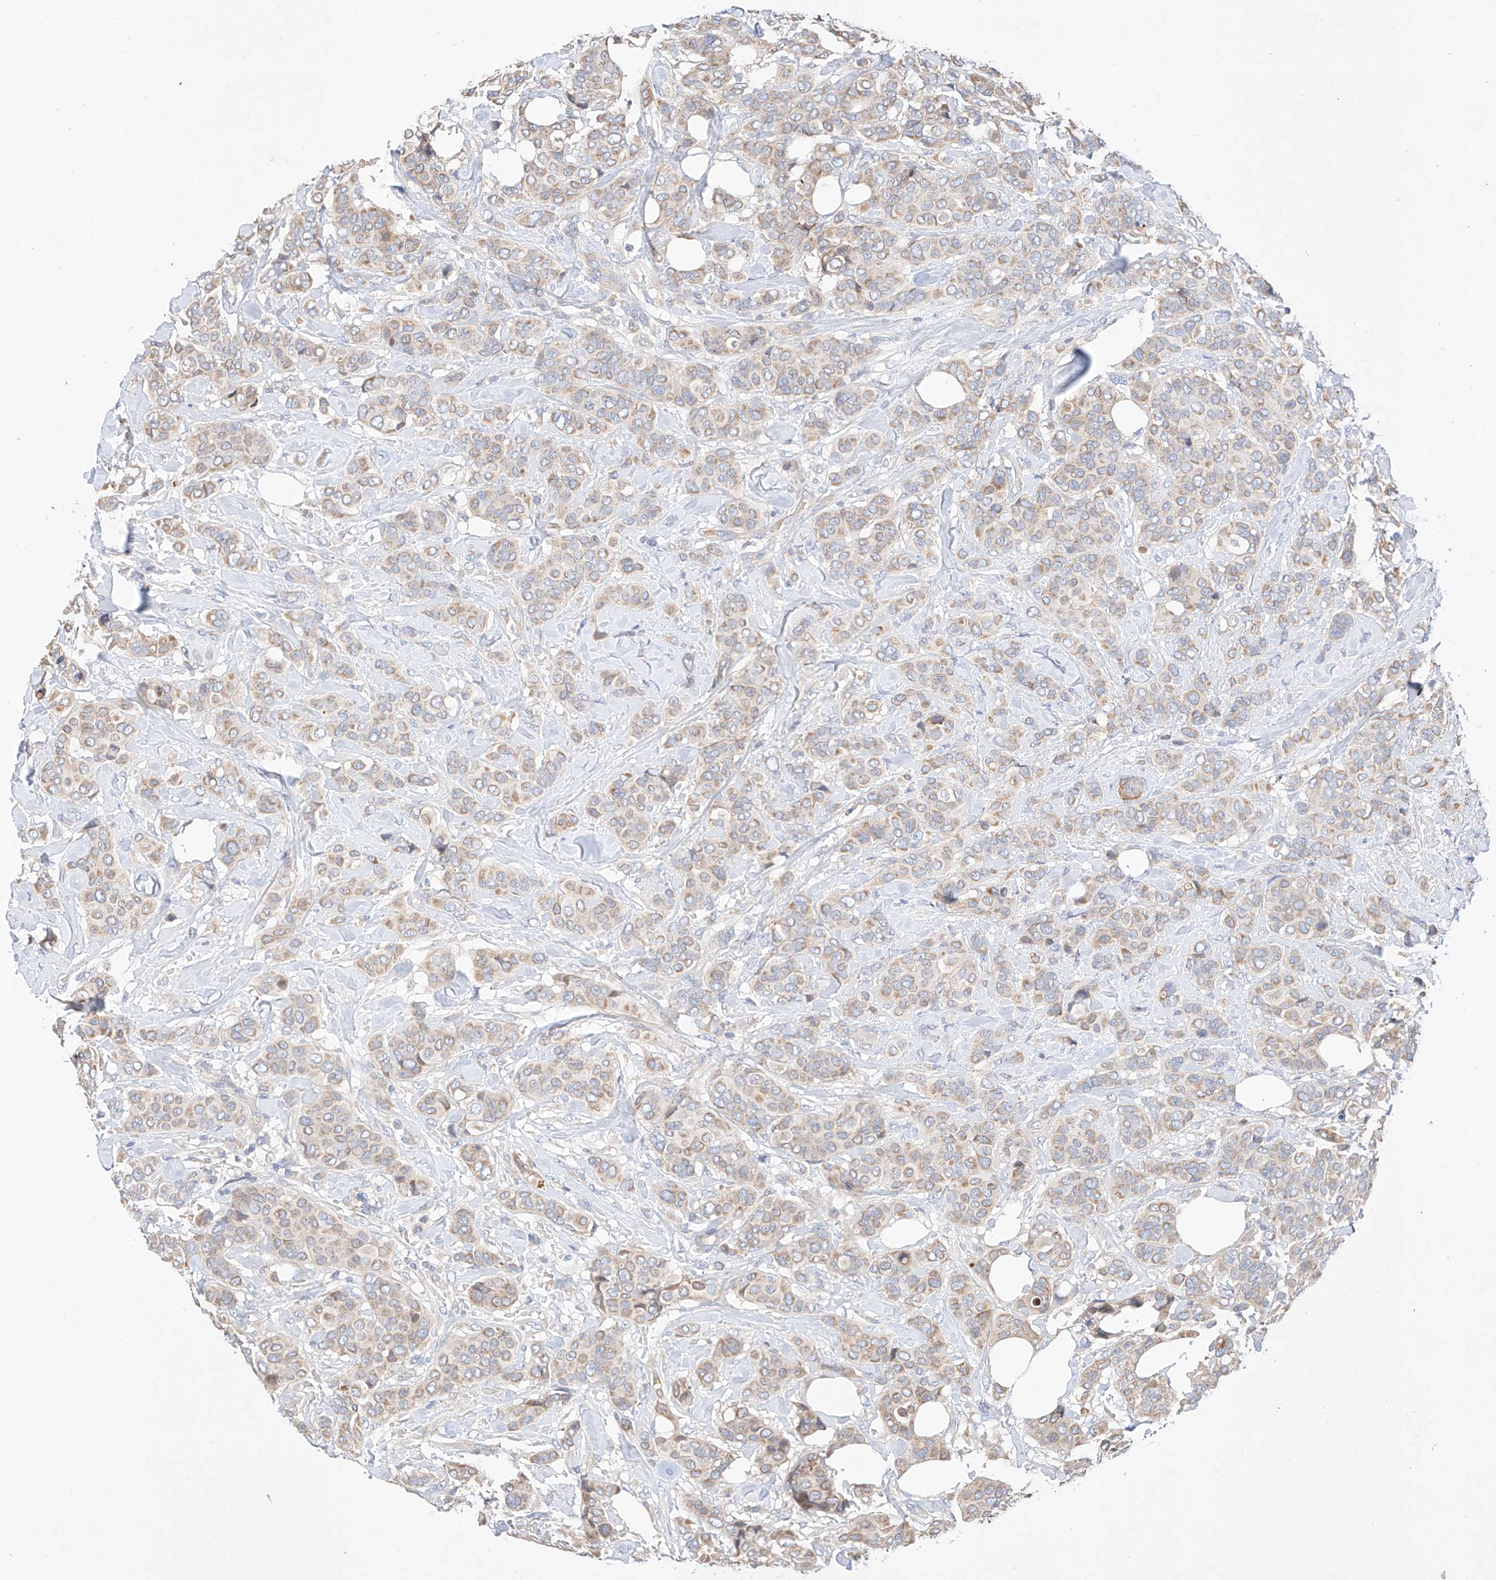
{"staining": {"intensity": "weak", "quantity": ">75%", "location": "cytoplasmic/membranous"}, "tissue": "breast cancer", "cell_type": "Tumor cells", "image_type": "cancer", "snomed": [{"axis": "morphology", "description": "Lobular carcinoma"}, {"axis": "topography", "description": "Breast"}], "caption": "A histopathology image of breast cancer (lobular carcinoma) stained for a protein displays weak cytoplasmic/membranous brown staining in tumor cells. The staining is performed using DAB brown chromogen to label protein expression. The nuclei are counter-stained blue using hematoxylin.", "gene": "C6orf118", "patient": {"sex": "female", "age": 51}}